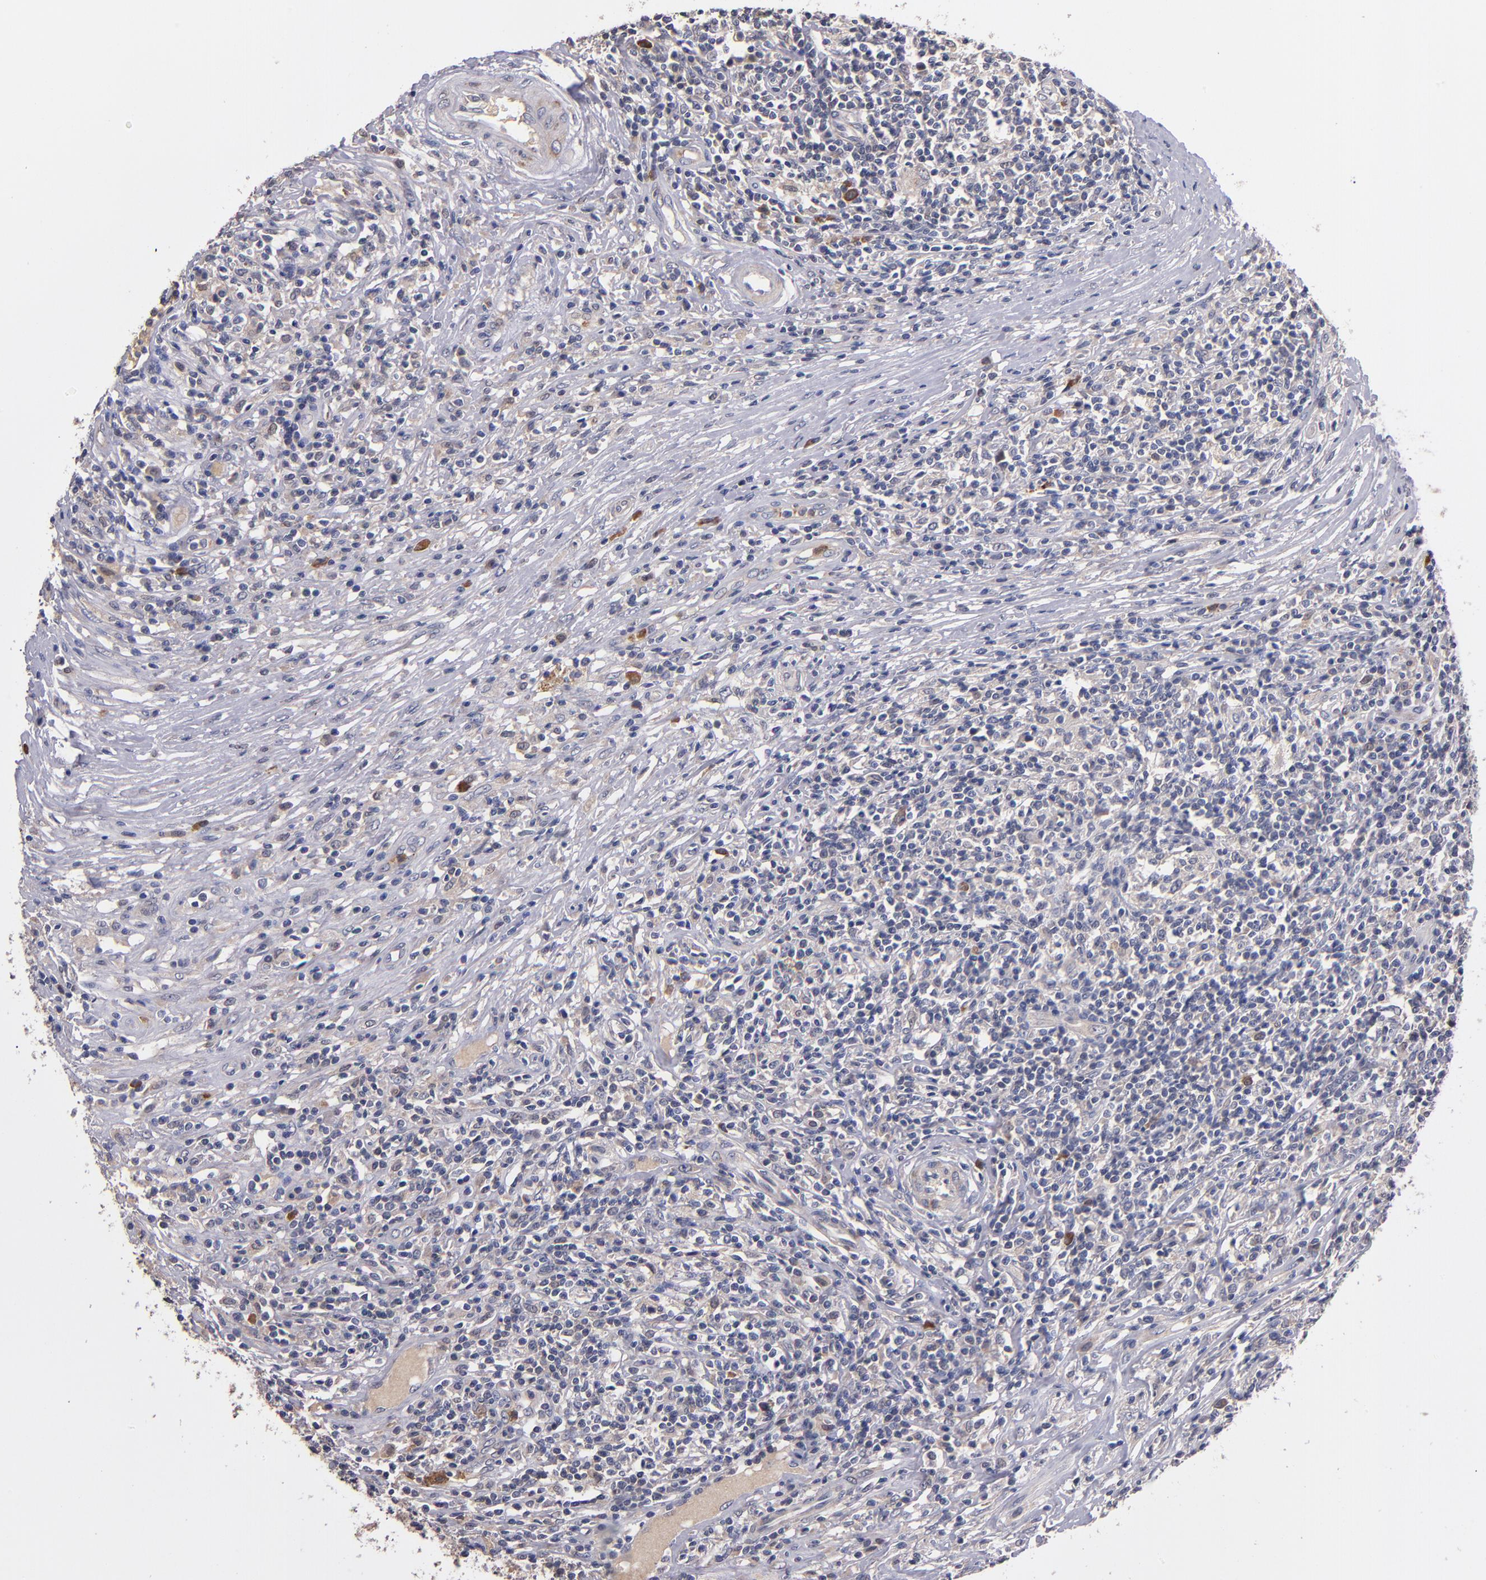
{"staining": {"intensity": "negative", "quantity": "none", "location": "none"}, "tissue": "lymphoma", "cell_type": "Tumor cells", "image_type": "cancer", "snomed": [{"axis": "morphology", "description": "Malignant lymphoma, non-Hodgkin's type, High grade"}, {"axis": "topography", "description": "Lymph node"}], "caption": "The photomicrograph exhibits no significant staining in tumor cells of lymphoma. (DAB (3,3'-diaminobenzidine) immunohistochemistry visualized using brightfield microscopy, high magnification).", "gene": "TTLL12", "patient": {"sex": "female", "age": 84}}